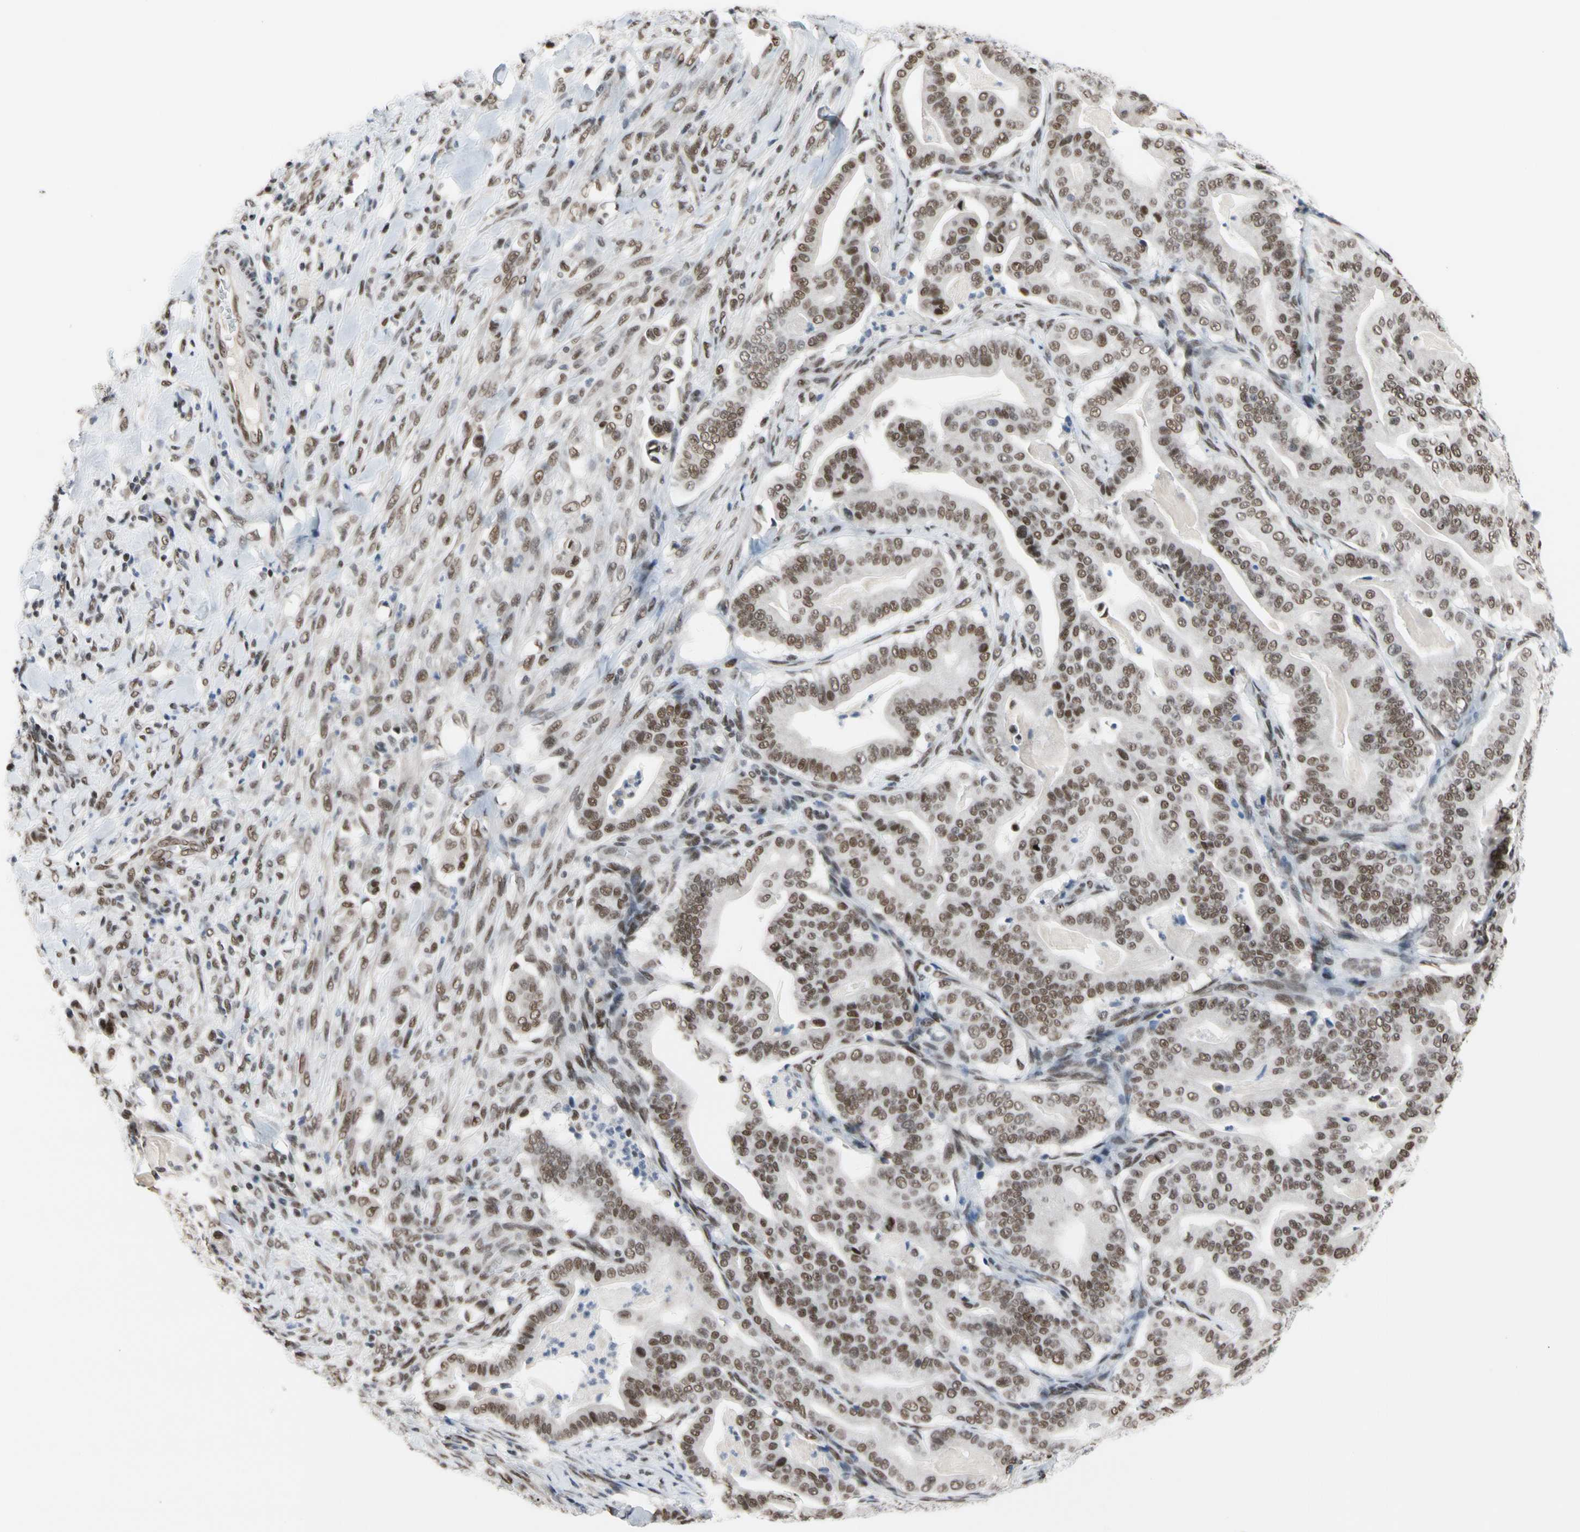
{"staining": {"intensity": "moderate", "quantity": ">75%", "location": "nuclear"}, "tissue": "pancreatic cancer", "cell_type": "Tumor cells", "image_type": "cancer", "snomed": [{"axis": "morphology", "description": "Adenocarcinoma, NOS"}, {"axis": "topography", "description": "Pancreas"}], "caption": "Tumor cells display moderate nuclear staining in about >75% of cells in pancreatic cancer.", "gene": "FAM98B", "patient": {"sex": "male", "age": 63}}